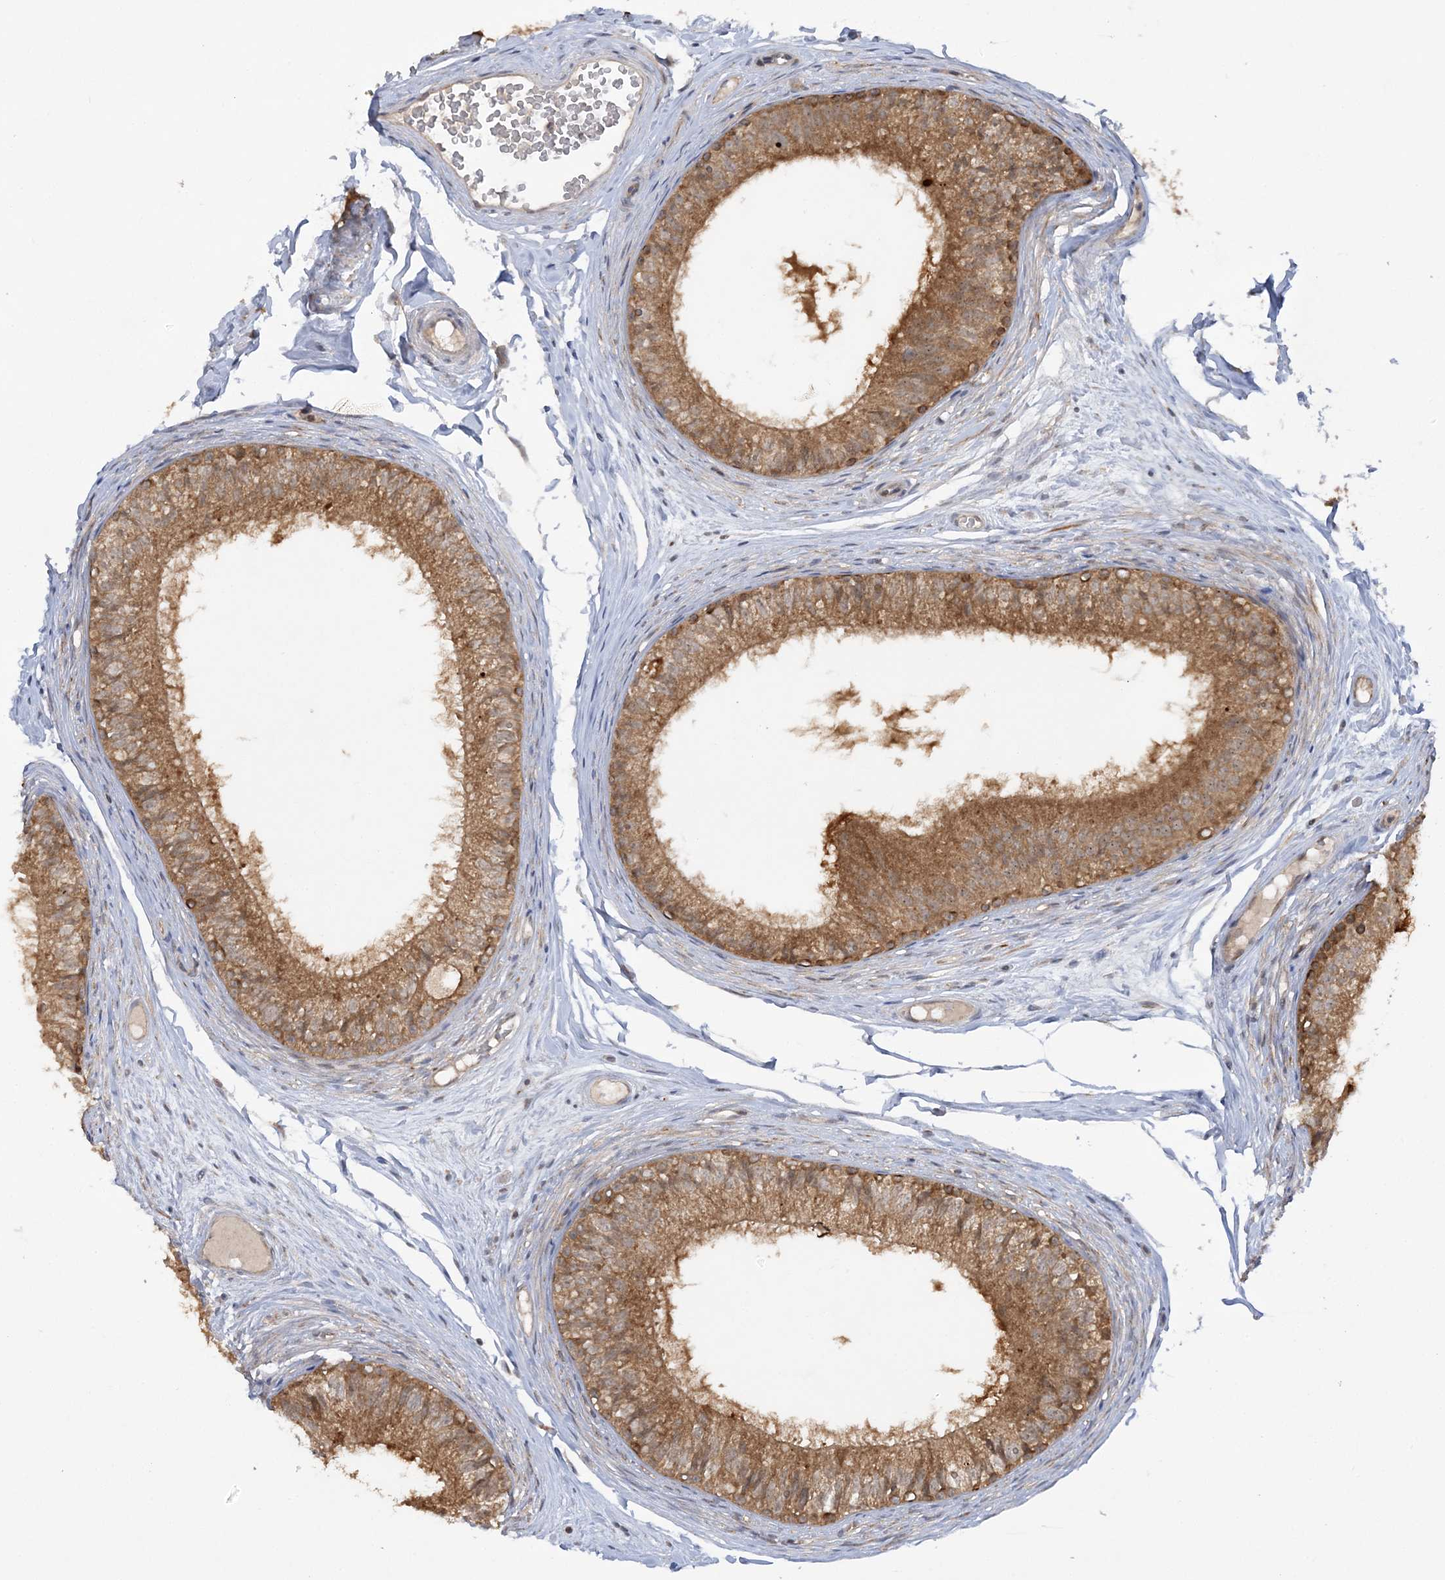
{"staining": {"intensity": "moderate", "quantity": ">75%", "location": "cytoplasmic/membranous"}, "tissue": "epididymis", "cell_type": "Glandular cells", "image_type": "normal", "snomed": [{"axis": "morphology", "description": "Normal tissue, NOS"}, {"axis": "morphology", "description": "Seminoma in situ"}, {"axis": "topography", "description": "Testis"}, {"axis": "topography", "description": "Epididymis"}], "caption": "Epididymis was stained to show a protein in brown. There is medium levels of moderate cytoplasmic/membranous positivity in about >75% of glandular cells. (Brightfield microscopy of DAB IHC at high magnification).", "gene": "MMADHC", "patient": {"sex": "male", "age": 28}}